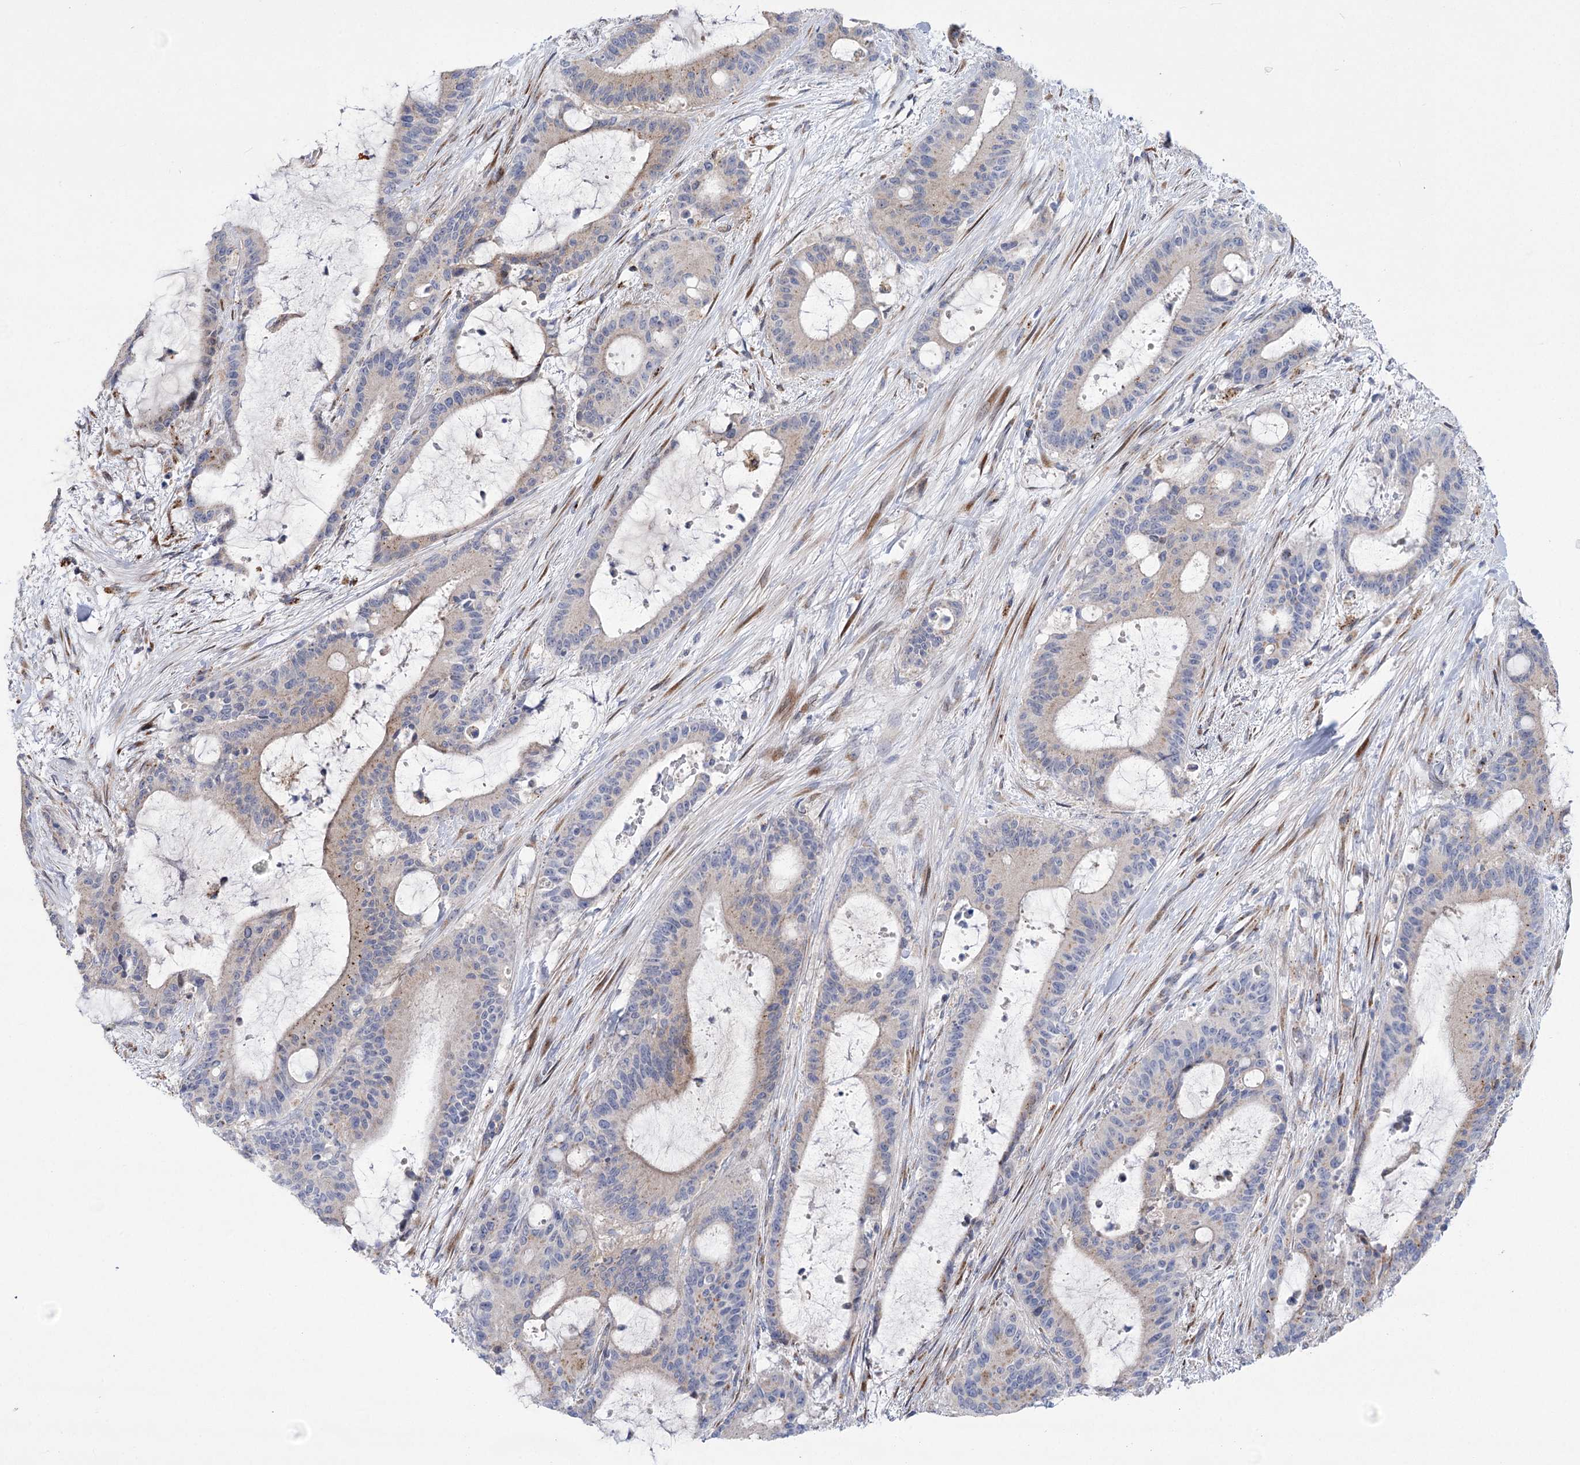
{"staining": {"intensity": "weak", "quantity": "<25%", "location": "cytoplasmic/membranous"}, "tissue": "liver cancer", "cell_type": "Tumor cells", "image_type": "cancer", "snomed": [{"axis": "morphology", "description": "Normal tissue, NOS"}, {"axis": "morphology", "description": "Cholangiocarcinoma"}, {"axis": "topography", "description": "Liver"}, {"axis": "topography", "description": "Peripheral nerve tissue"}], "caption": "Immunohistochemistry photomicrograph of neoplastic tissue: human cholangiocarcinoma (liver) stained with DAB shows no significant protein positivity in tumor cells. (Stains: DAB immunohistochemistry with hematoxylin counter stain, Microscopy: brightfield microscopy at high magnification).", "gene": "NME7", "patient": {"sex": "female", "age": 73}}